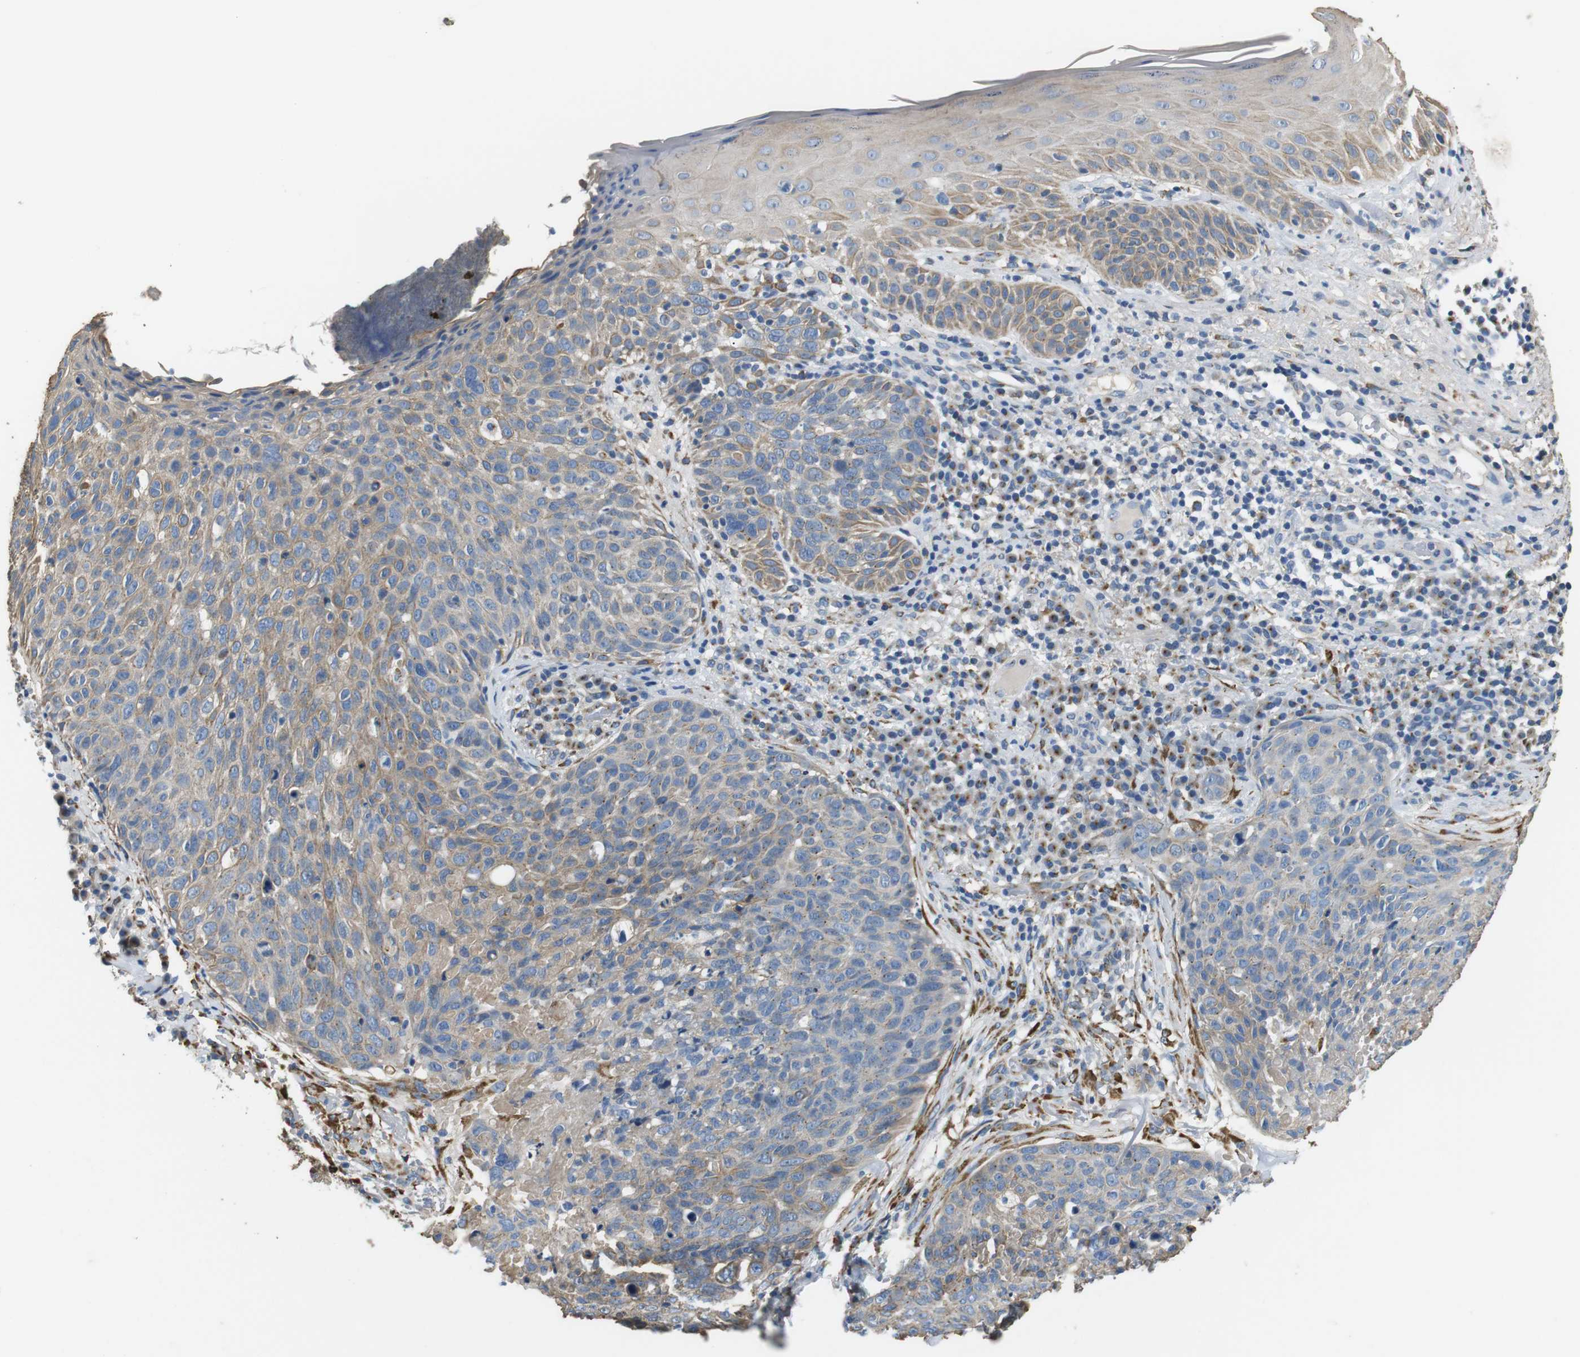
{"staining": {"intensity": "weak", "quantity": "<25%", "location": "cytoplasmic/membranous"}, "tissue": "skin cancer", "cell_type": "Tumor cells", "image_type": "cancer", "snomed": [{"axis": "morphology", "description": "Squamous cell carcinoma in situ, NOS"}, {"axis": "morphology", "description": "Squamous cell carcinoma, NOS"}, {"axis": "topography", "description": "Skin"}], "caption": "This is an IHC photomicrograph of human skin squamous cell carcinoma. There is no positivity in tumor cells.", "gene": "UNC5CL", "patient": {"sex": "male", "age": 93}}